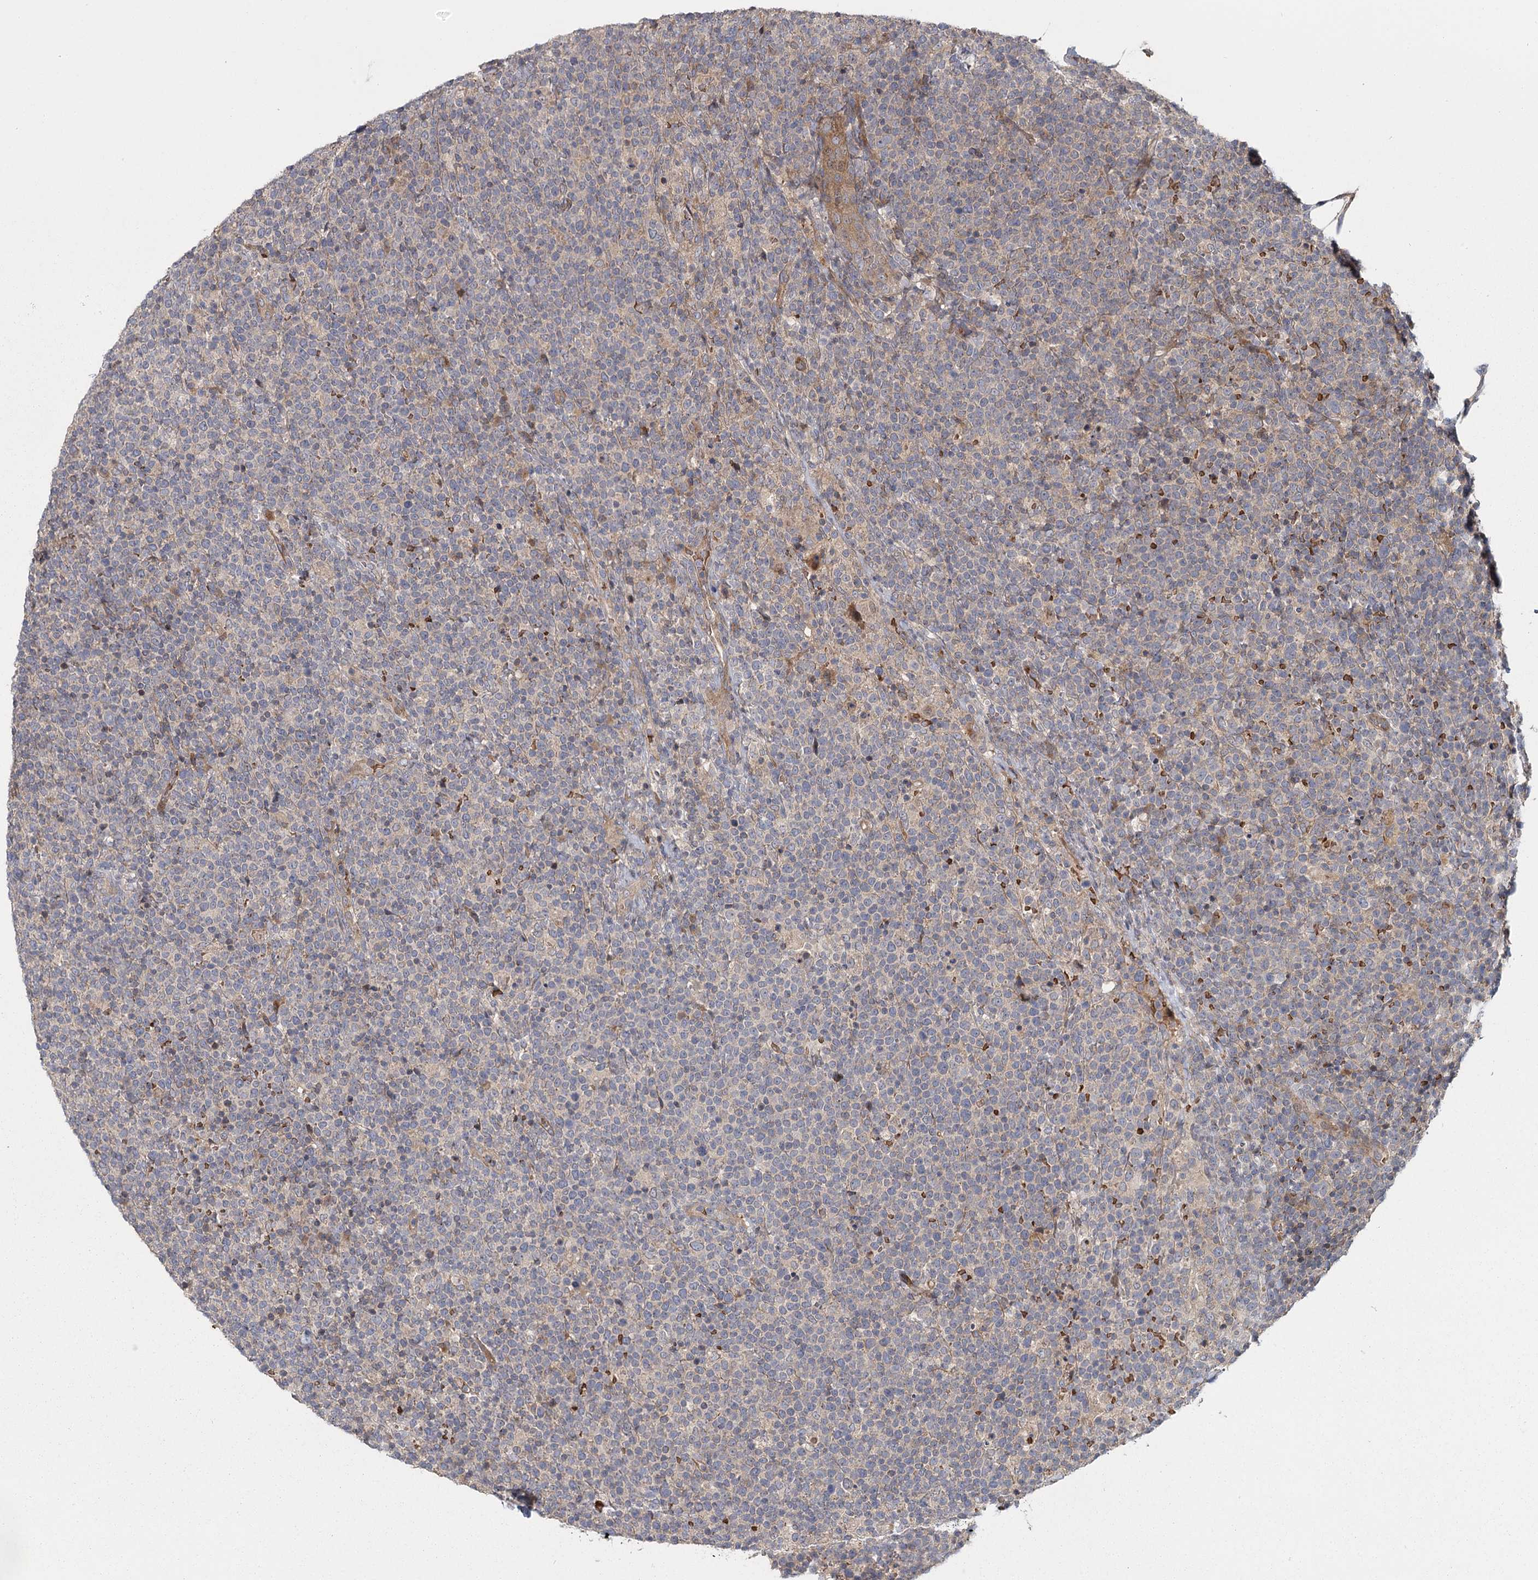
{"staining": {"intensity": "weak", "quantity": "<25%", "location": "cytoplasmic/membranous"}, "tissue": "lymphoma", "cell_type": "Tumor cells", "image_type": "cancer", "snomed": [{"axis": "morphology", "description": "Malignant lymphoma, non-Hodgkin's type, High grade"}, {"axis": "topography", "description": "Lymph node"}], "caption": "Immunohistochemistry of lymphoma displays no expression in tumor cells.", "gene": "RAPGEF6", "patient": {"sex": "male", "age": 61}}